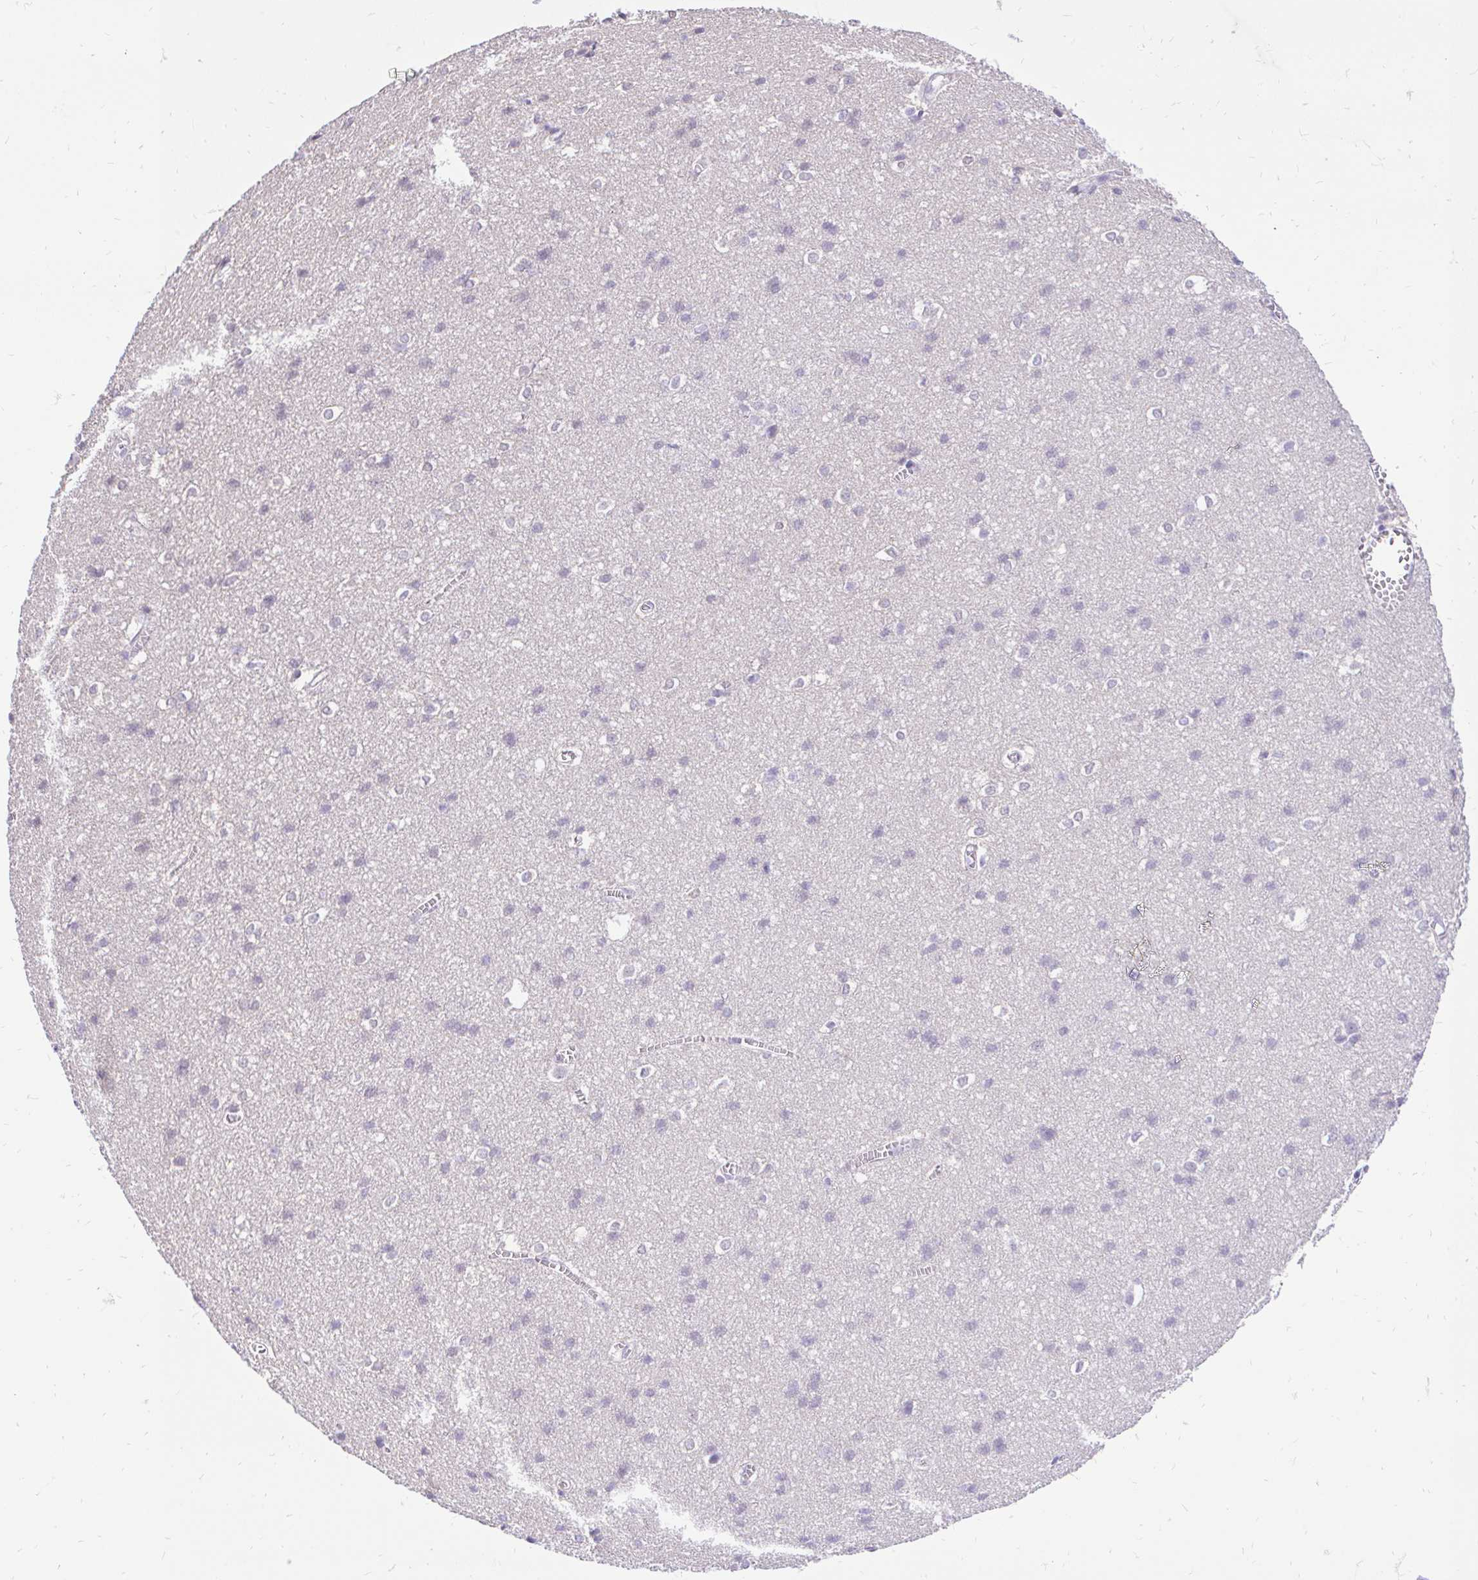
{"staining": {"intensity": "negative", "quantity": "none", "location": "none"}, "tissue": "cerebral cortex", "cell_type": "Endothelial cells", "image_type": "normal", "snomed": [{"axis": "morphology", "description": "Normal tissue, NOS"}, {"axis": "topography", "description": "Cerebral cortex"}], "caption": "Immunohistochemistry (IHC) of unremarkable human cerebral cortex demonstrates no positivity in endothelial cells.", "gene": "FATE1", "patient": {"sex": "male", "age": 37}}